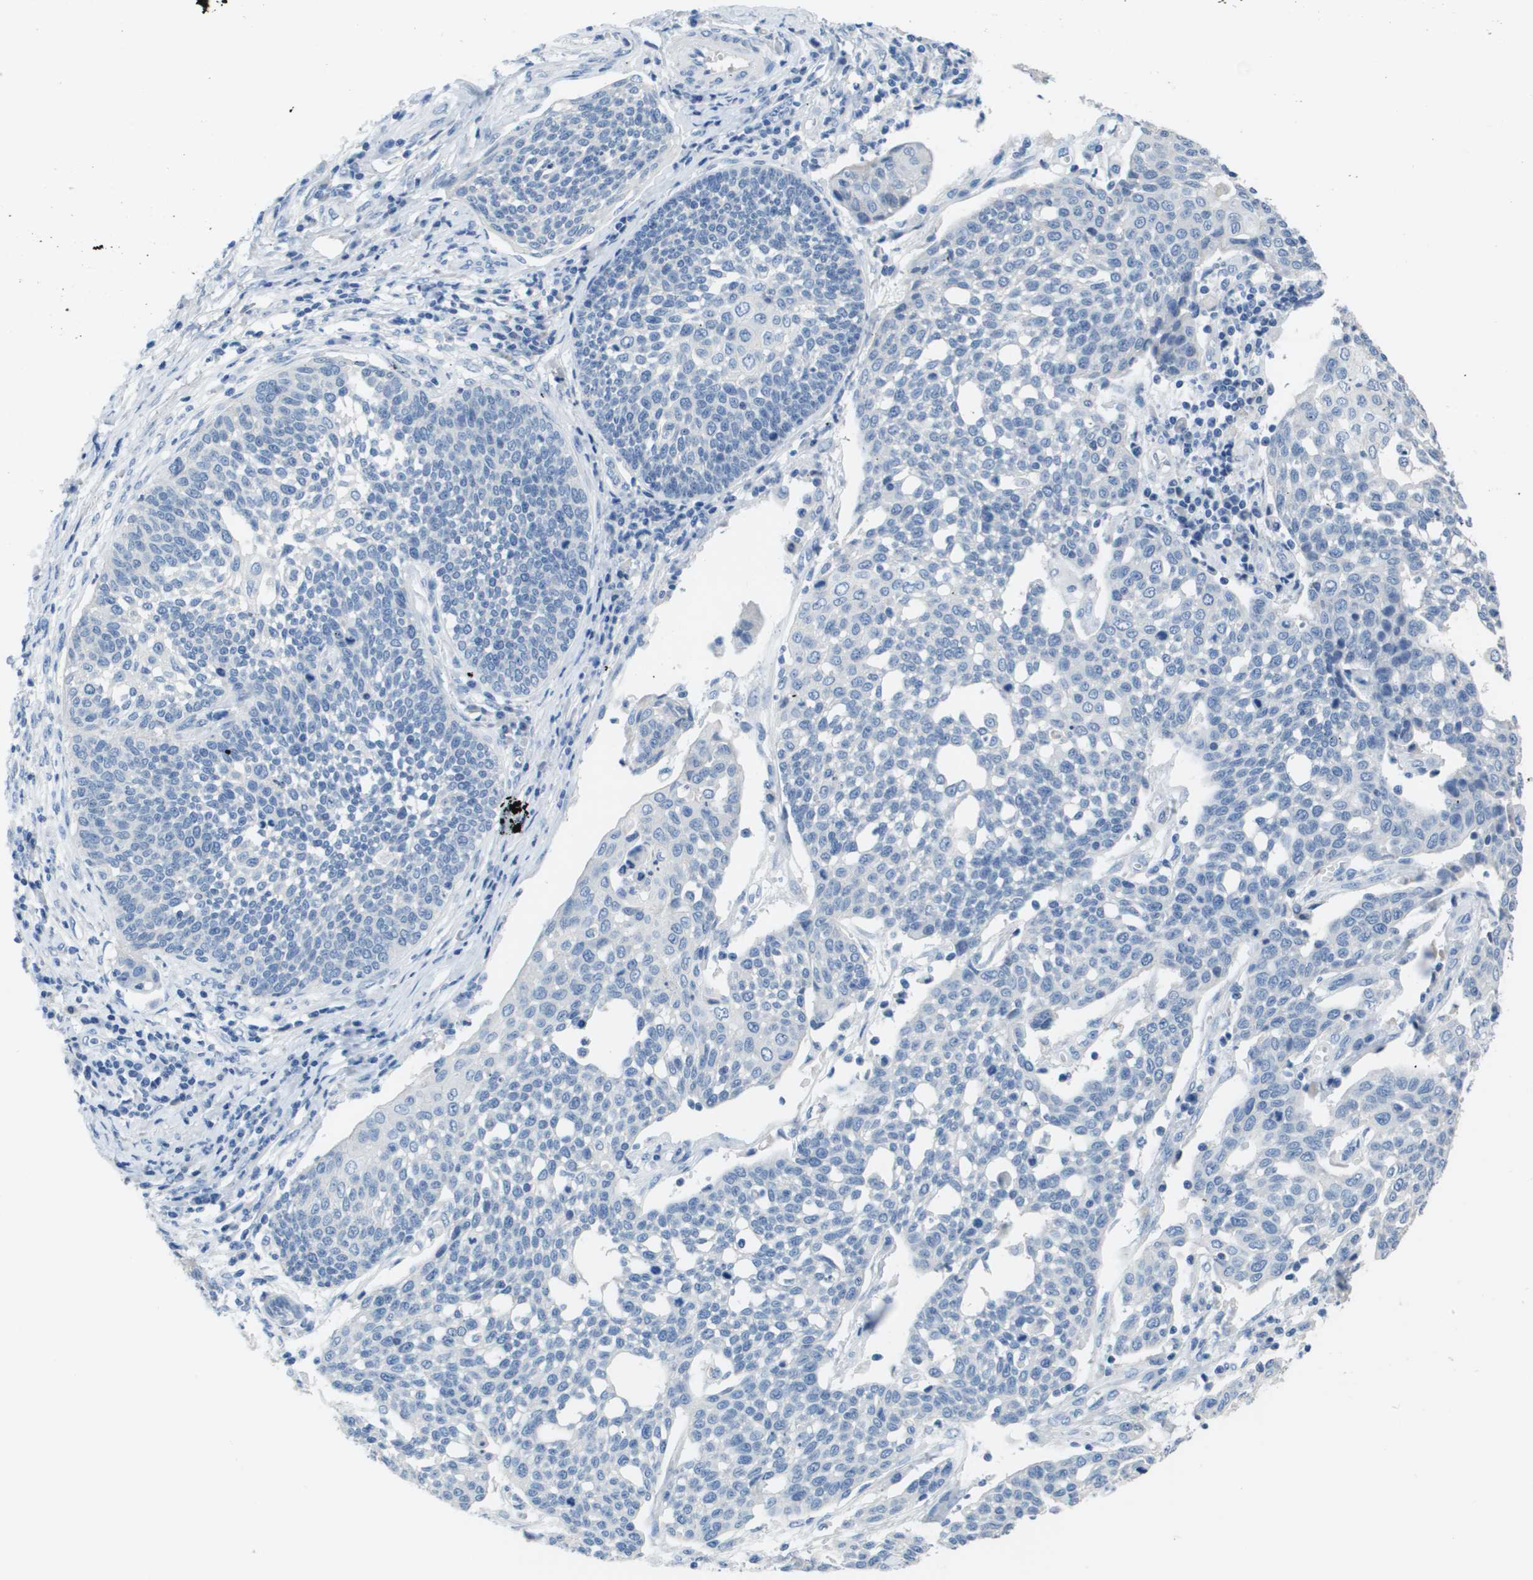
{"staining": {"intensity": "negative", "quantity": "none", "location": "none"}, "tissue": "cervical cancer", "cell_type": "Tumor cells", "image_type": "cancer", "snomed": [{"axis": "morphology", "description": "Squamous cell carcinoma, NOS"}, {"axis": "topography", "description": "Cervix"}], "caption": "An immunohistochemistry photomicrograph of cervical cancer (squamous cell carcinoma) is shown. There is no staining in tumor cells of cervical cancer (squamous cell carcinoma).", "gene": "NCS1", "patient": {"sex": "female", "age": 34}}